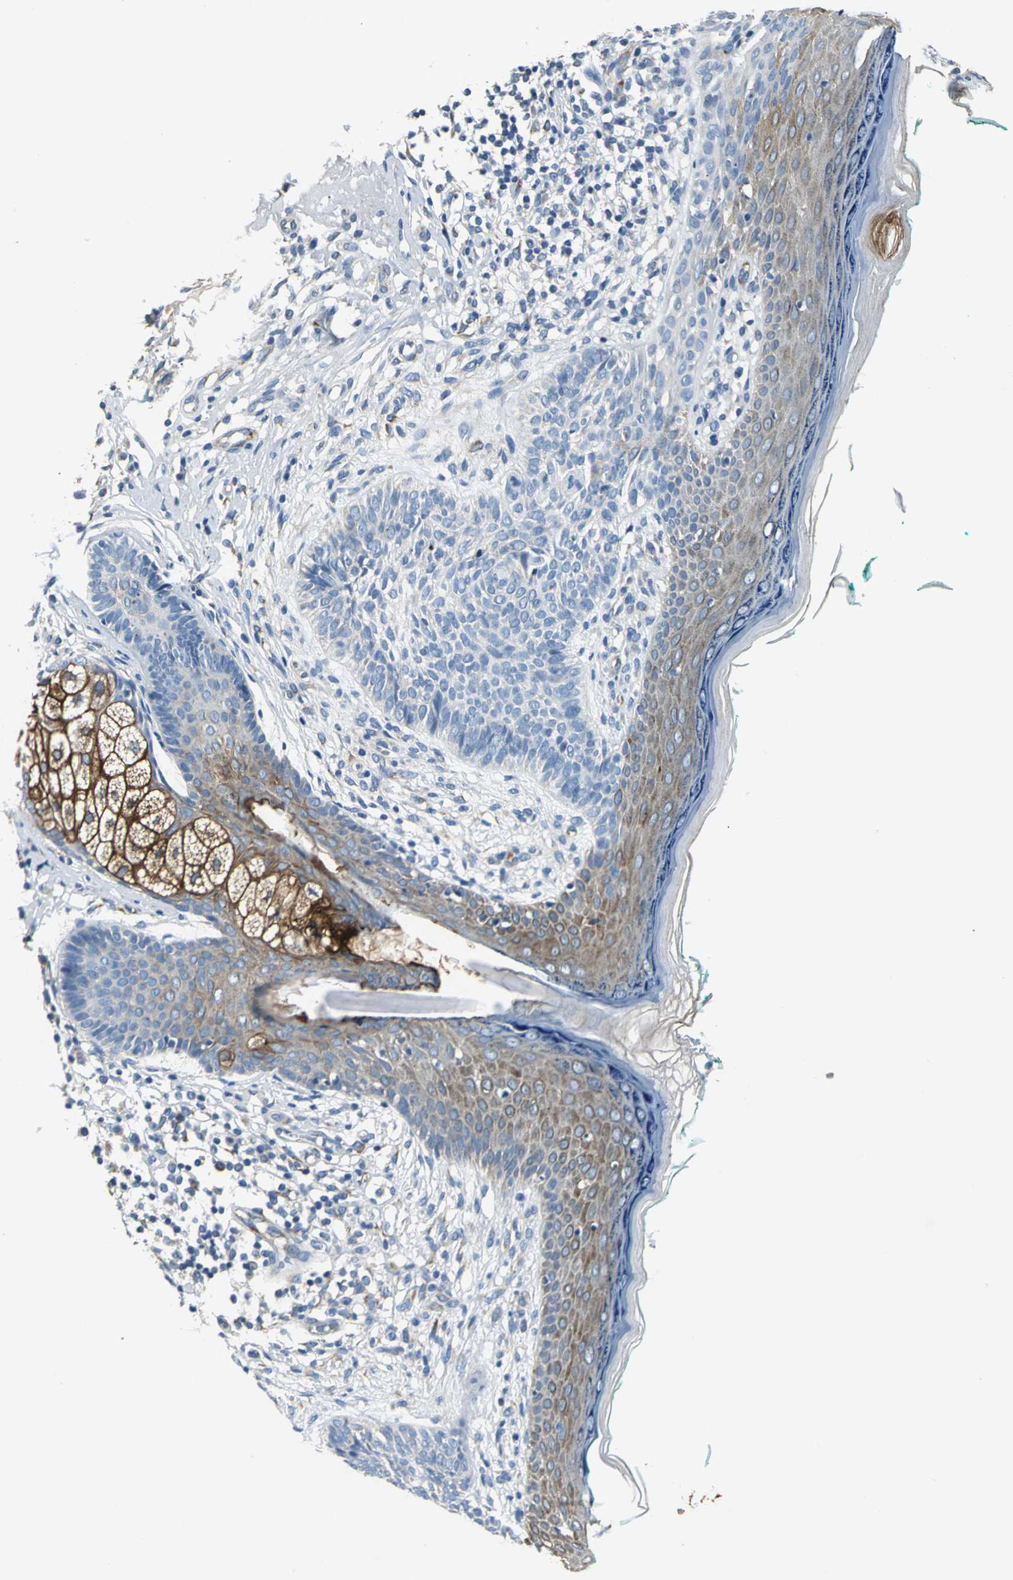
{"staining": {"intensity": "negative", "quantity": "none", "location": "none"}, "tissue": "skin cancer", "cell_type": "Tumor cells", "image_type": "cancer", "snomed": [{"axis": "morphology", "description": "Normal tissue, NOS"}, {"axis": "morphology", "description": "Basal cell carcinoma"}, {"axis": "topography", "description": "Skin"}], "caption": "Immunohistochemistry (IHC) of human skin cancer (basal cell carcinoma) demonstrates no positivity in tumor cells.", "gene": "B3GNT2", "patient": {"sex": "male", "age": 76}}